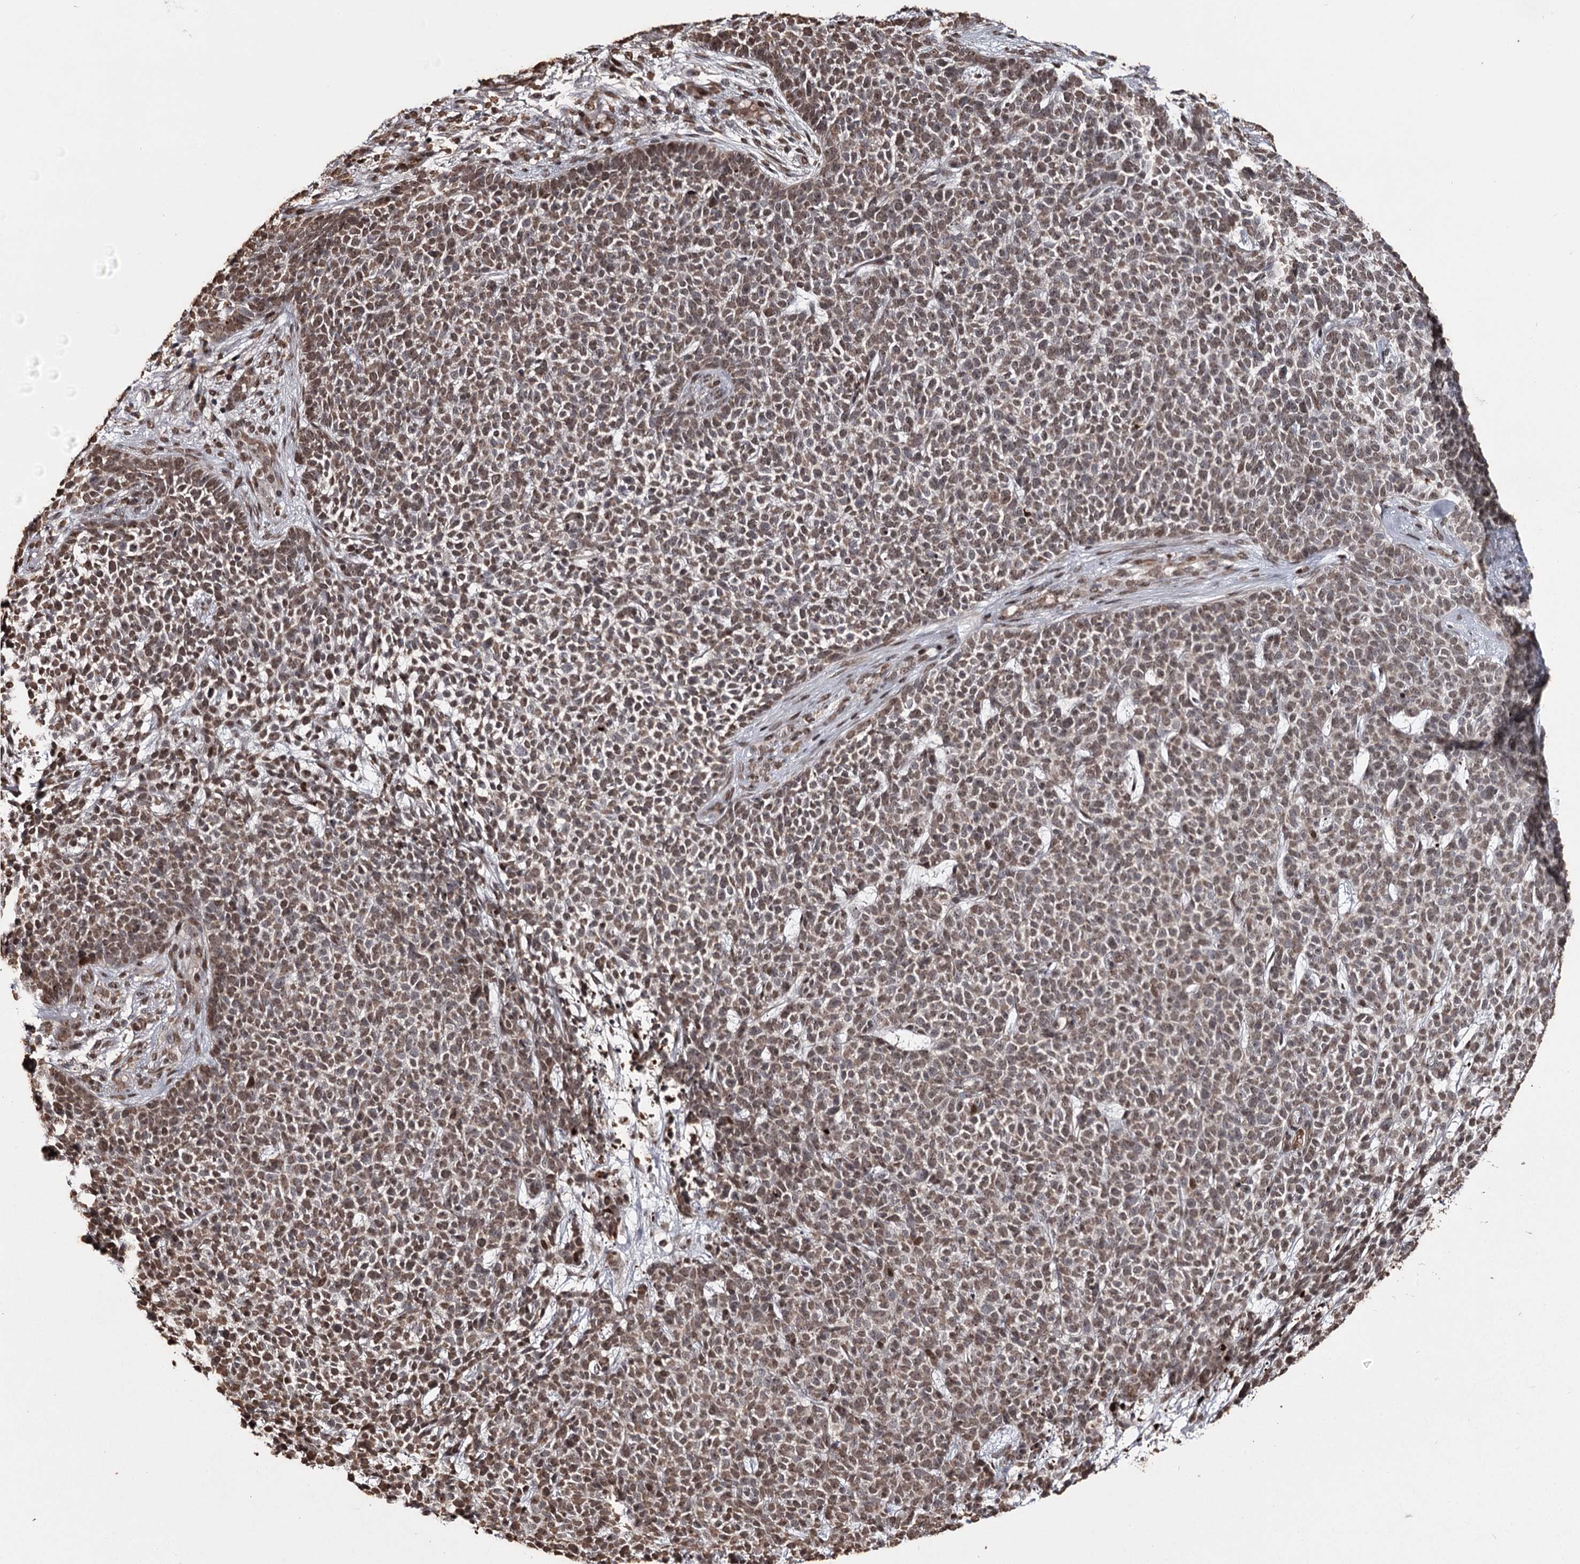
{"staining": {"intensity": "moderate", "quantity": ">75%", "location": "nuclear"}, "tissue": "skin cancer", "cell_type": "Tumor cells", "image_type": "cancer", "snomed": [{"axis": "morphology", "description": "Basal cell carcinoma"}, {"axis": "topography", "description": "Skin"}], "caption": "Protein expression analysis of human basal cell carcinoma (skin) reveals moderate nuclear staining in about >75% of tumor cells.", "gene": "THYN1", "patient": {"sex": "female", "age": 84}}